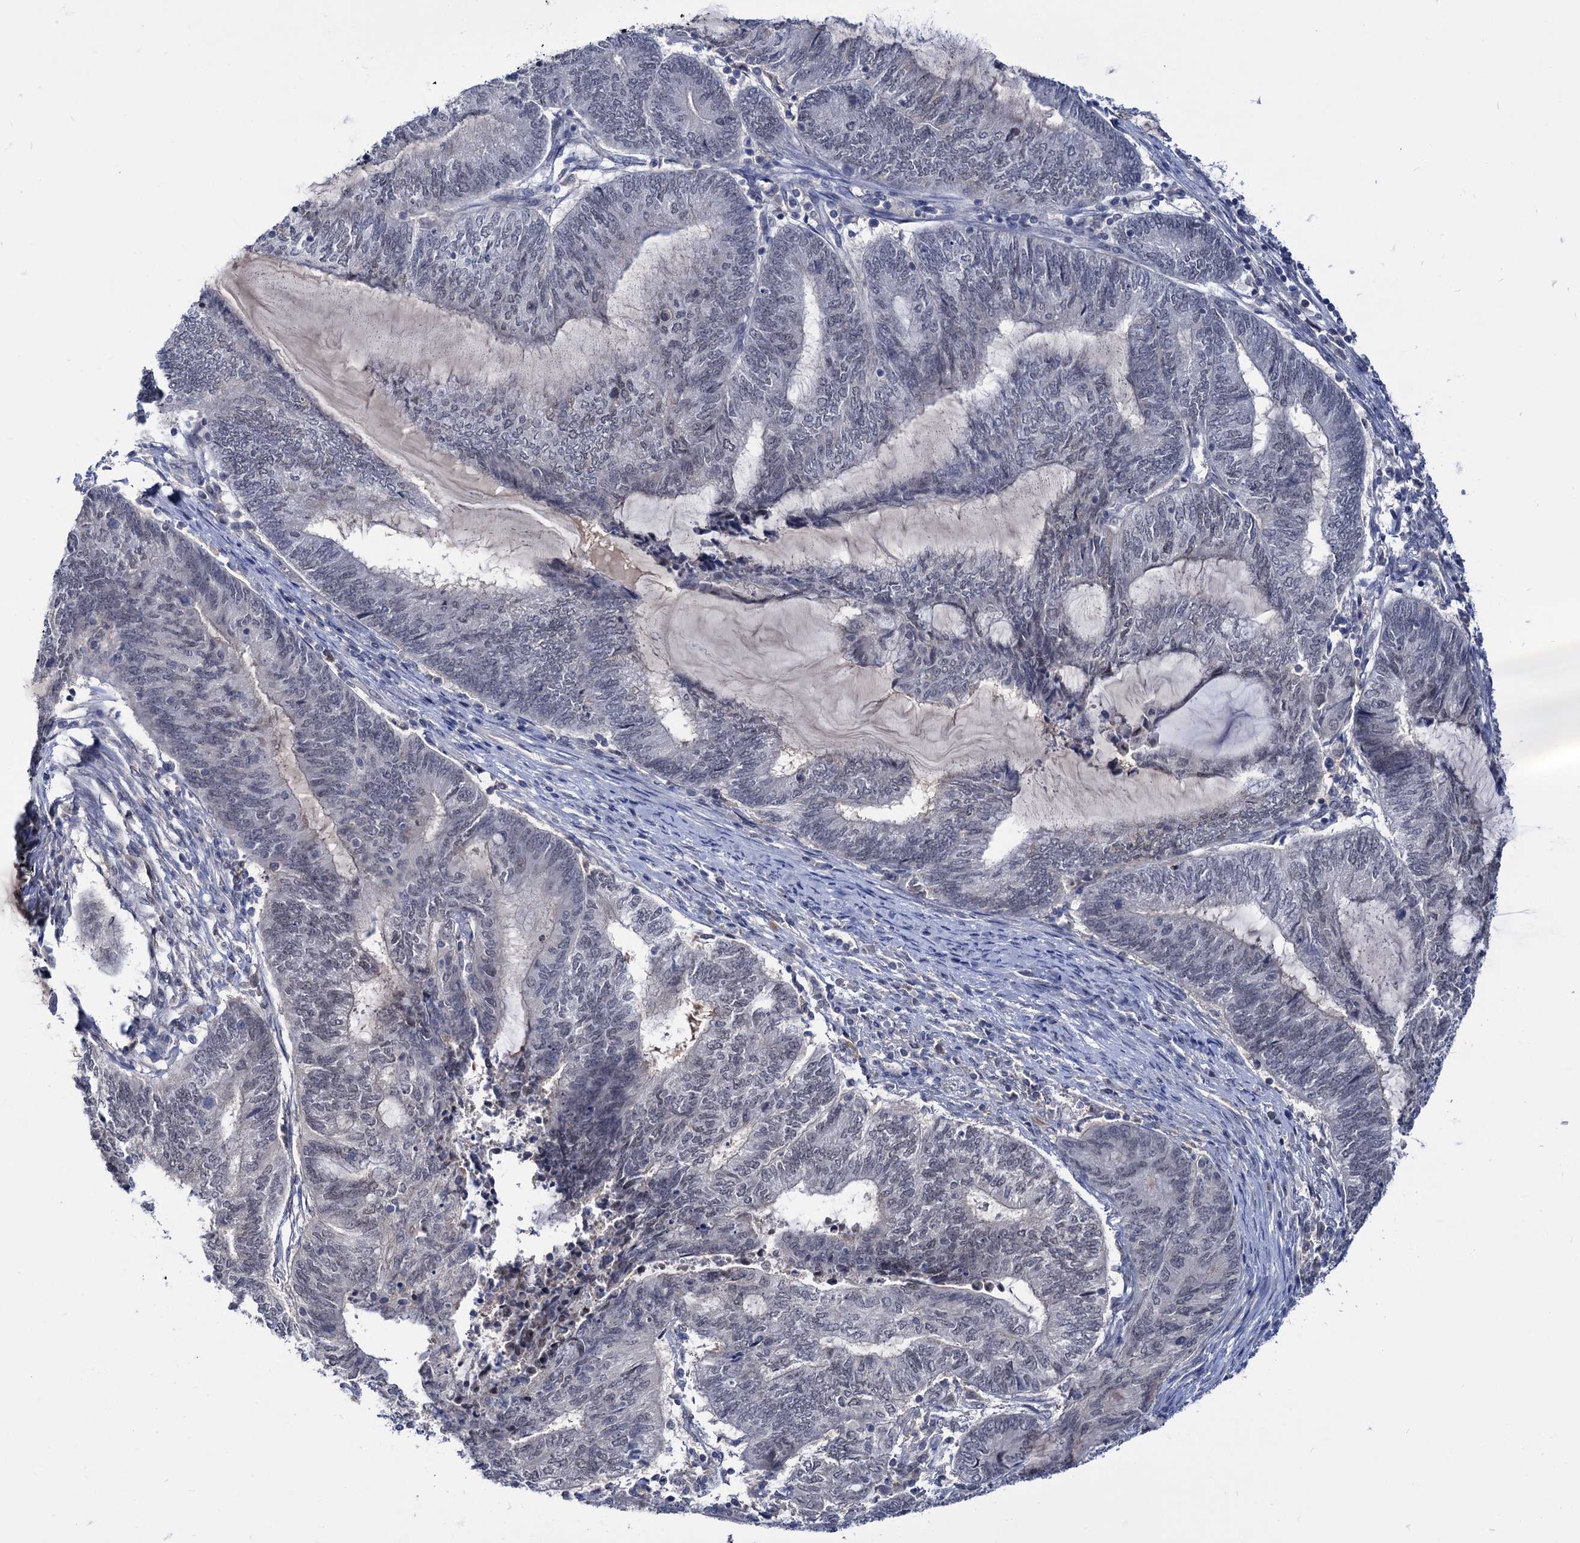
{"staining": {"intensity": "negative", "quantity": "none", "location": "none"}, "tissue": "endometrial cancer", "cell_type": "Tumor cells", "image_type": "cancer", "snomed": [{"axis": "morphology", "description": "Adenocarcinoma, NOS"}, {"axis": "topography", "description": "Uterus"}, {"axis": "topography", "description": "Endometrium"}], "caption": "Endometrial cancer (adenocarcinoma) was stained to show a protein in brown. There is no significant expression in tumor cells. (Immunohistochemistry, brightfield microscopy, high magnification).", "gene": "NEK10", "patient": {"sex": "female", "age": 70}}